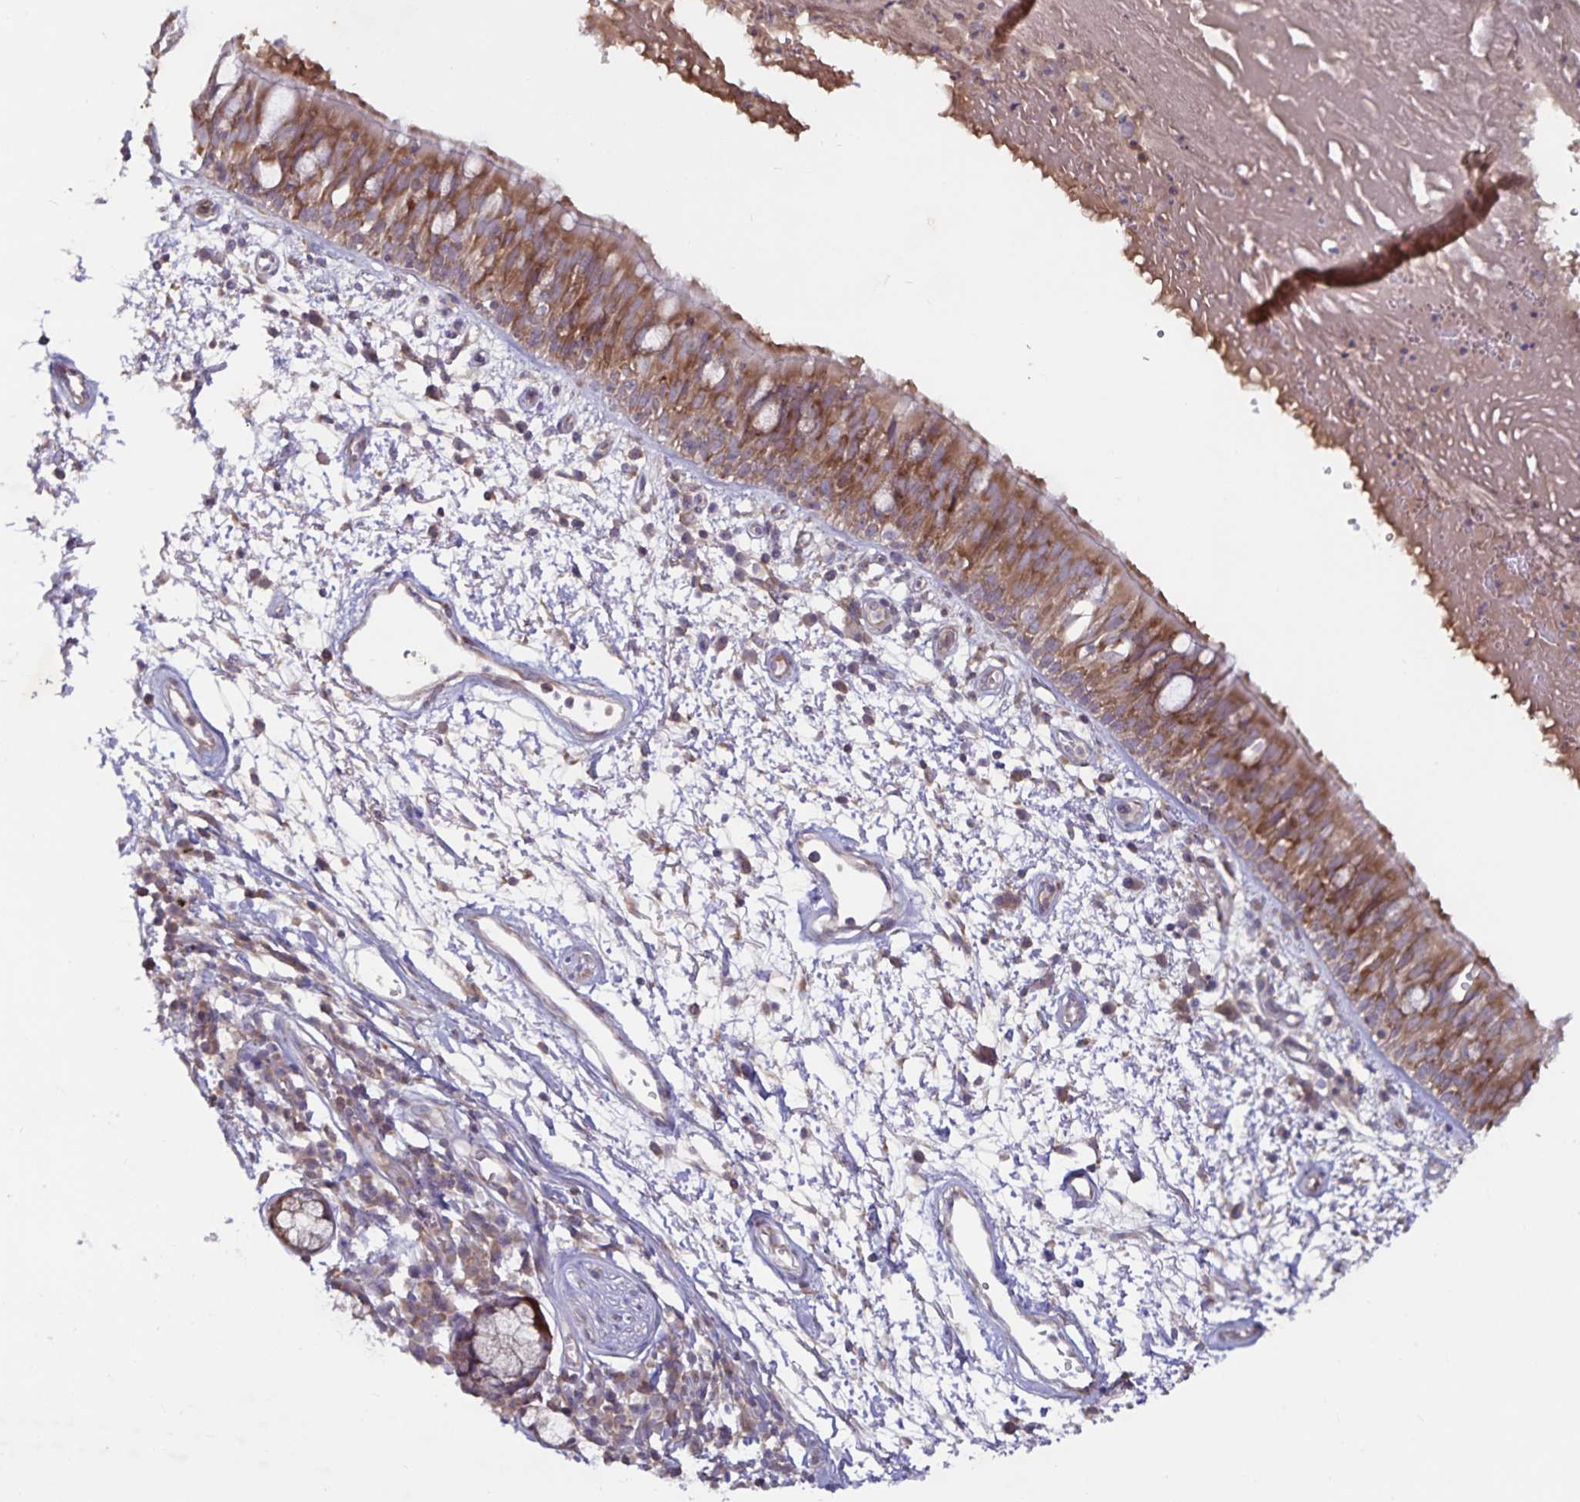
{"staining": {"intensity": "moderate", "quantity": ">75%", "location": "cytoplasmic/membranous"}, "tissue": "bronchus", "cell_type": "Respiratory epithelial cells", "image_type": "normal", "snomed": [{"axis": "morphology", "description": "Normal tissue, NOS"}, {"axis": "morphology", "description": "Squamous cell carcinoma, NOS"}, {"axis": "topography", "description": "Cartilage tissue"}, {"axis": "topography", "description": "Bronchus"}, {"axis": "topography", "description": "Lung"}], "caption": "The immunohistochemical stain shows moderate cytoplasmic/membranous staining in respiratory epithelial cells of unremarkable bronchus. (IHC, brightfield microscopy, high magnification).", "gene": "FAM120A", "patient": {"sex": "male", "age": 66}}